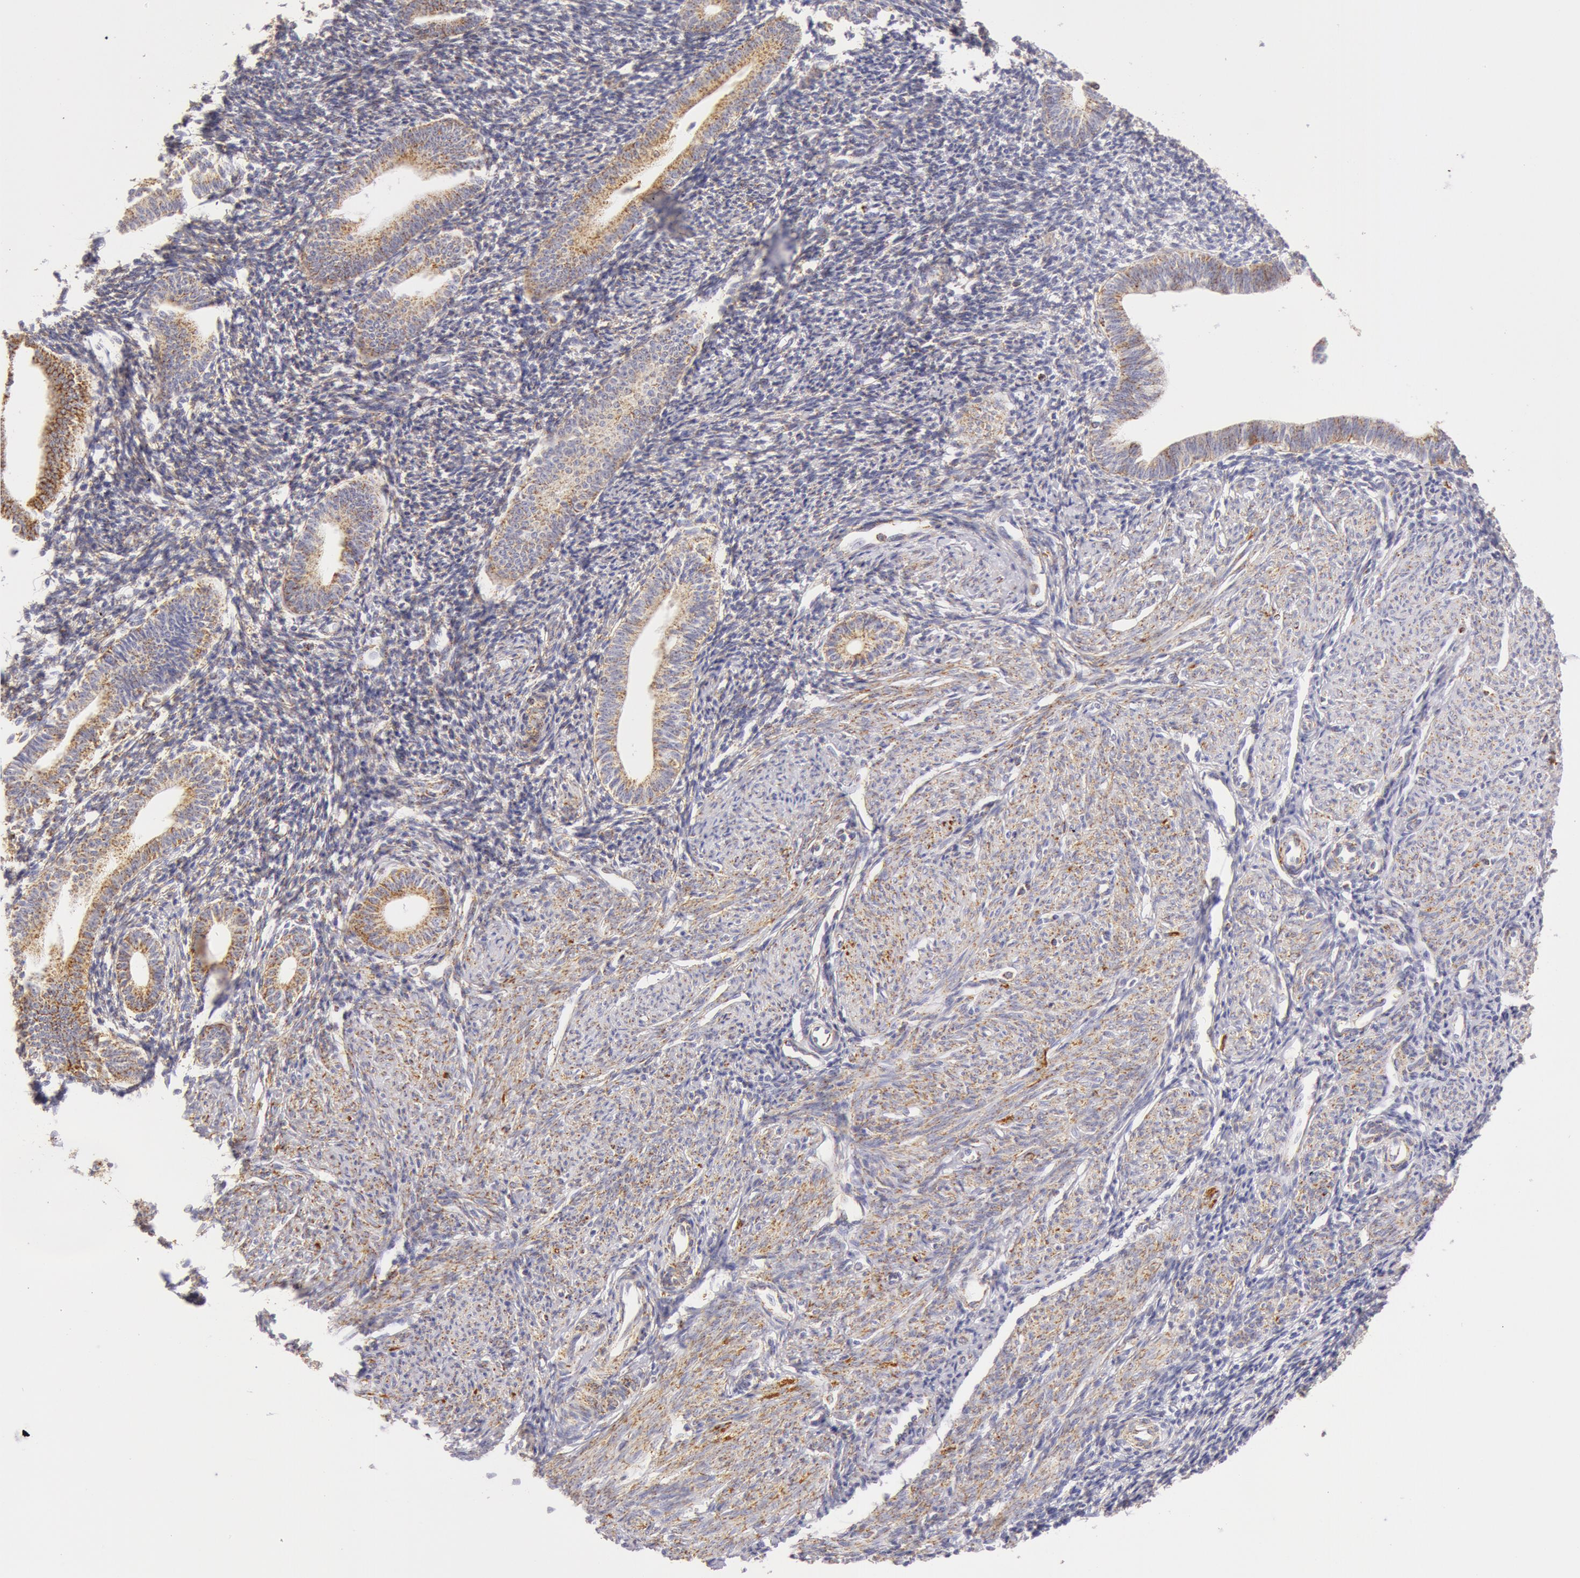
{"staining": {"intensity": "weak", "quantity": "25%-75%", "location": "cytoplasmic/membranous"}, "tissue": "endometrium", "cell_type": "Cells in endometrial stroma", "image_type": "normal", "snomed": [{"axis": "morphology", "description": "Normal tissue, NOS"}, {"axis": "topography", "description": "Endometrium"}], "caption": "An image of endometrium stained for a protein reveals weak cytoplasmic/membranous brown staining in cells in endometrial stroma. Using DAB (3,3'-diaminobenzidine) (brown) and hematoxylin (blue) stains, captured at high magnification using brightfield microscopy.", "gene": "ATP5F1B", "patient": {"sex": "female", "age": 52}}